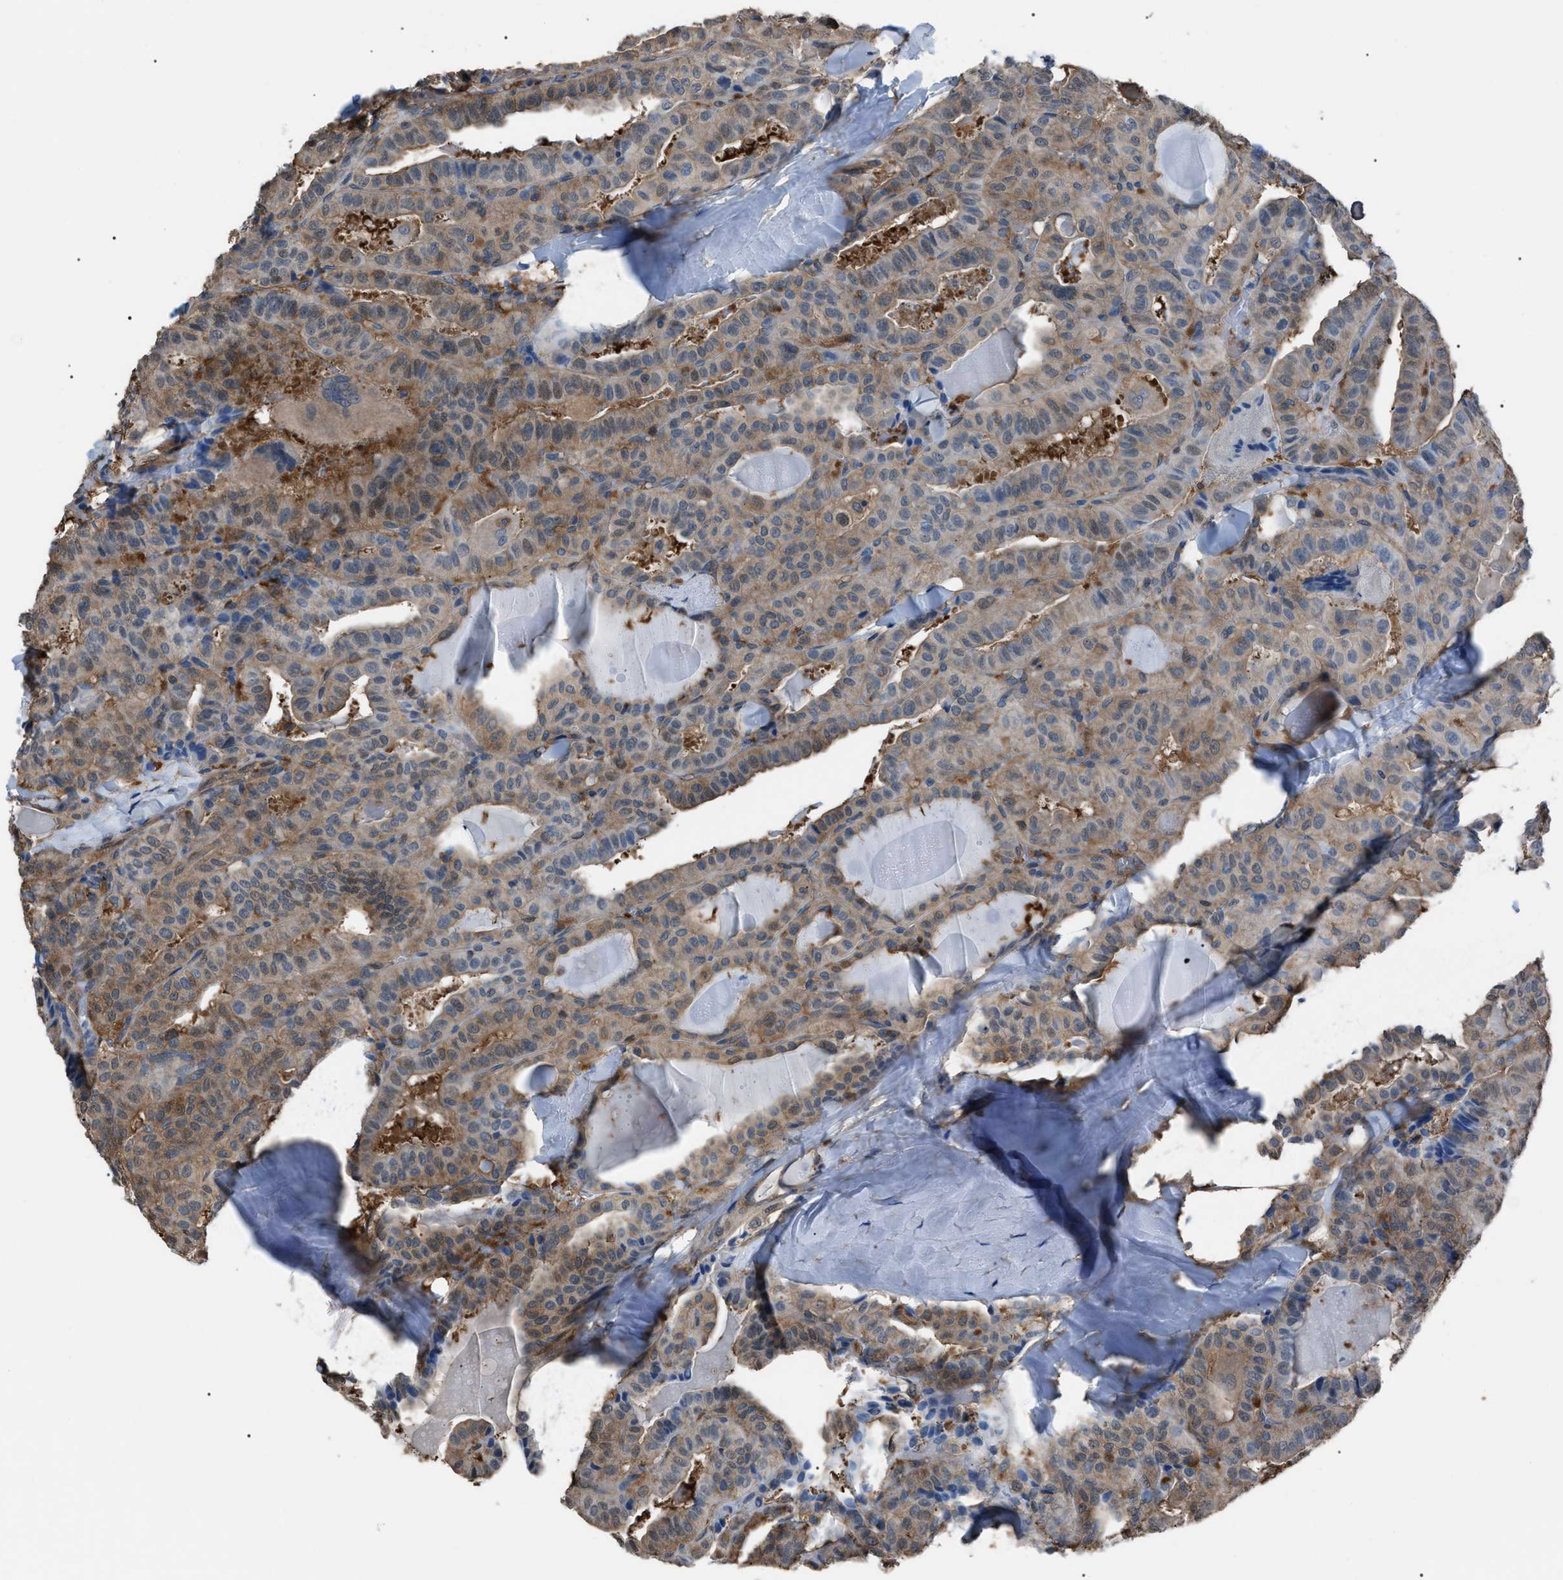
{"staining": {"intensity": "moderate", "quantity": ">75%", "location": "cytoplasmic/membranous"}, "tissue": "thyroid cancer", "cell_type": "Tumor cells", "image_type": "cancer", "snomed": [{"axis": "morphology", "description": "Papillary adenocarcinoma, NOS"}, {"axis": "topography", "description": "Thyroid gland"}], "caption": "Thyroid cancer (papillary adenocarcinoma) stained for a protein (brown) demonstrates moderate cytoplasmic/membranous positive expression in about >75% of tumor cells.", "gene": "PDCD5", "patient": {"sex": "male", "age": 77}}